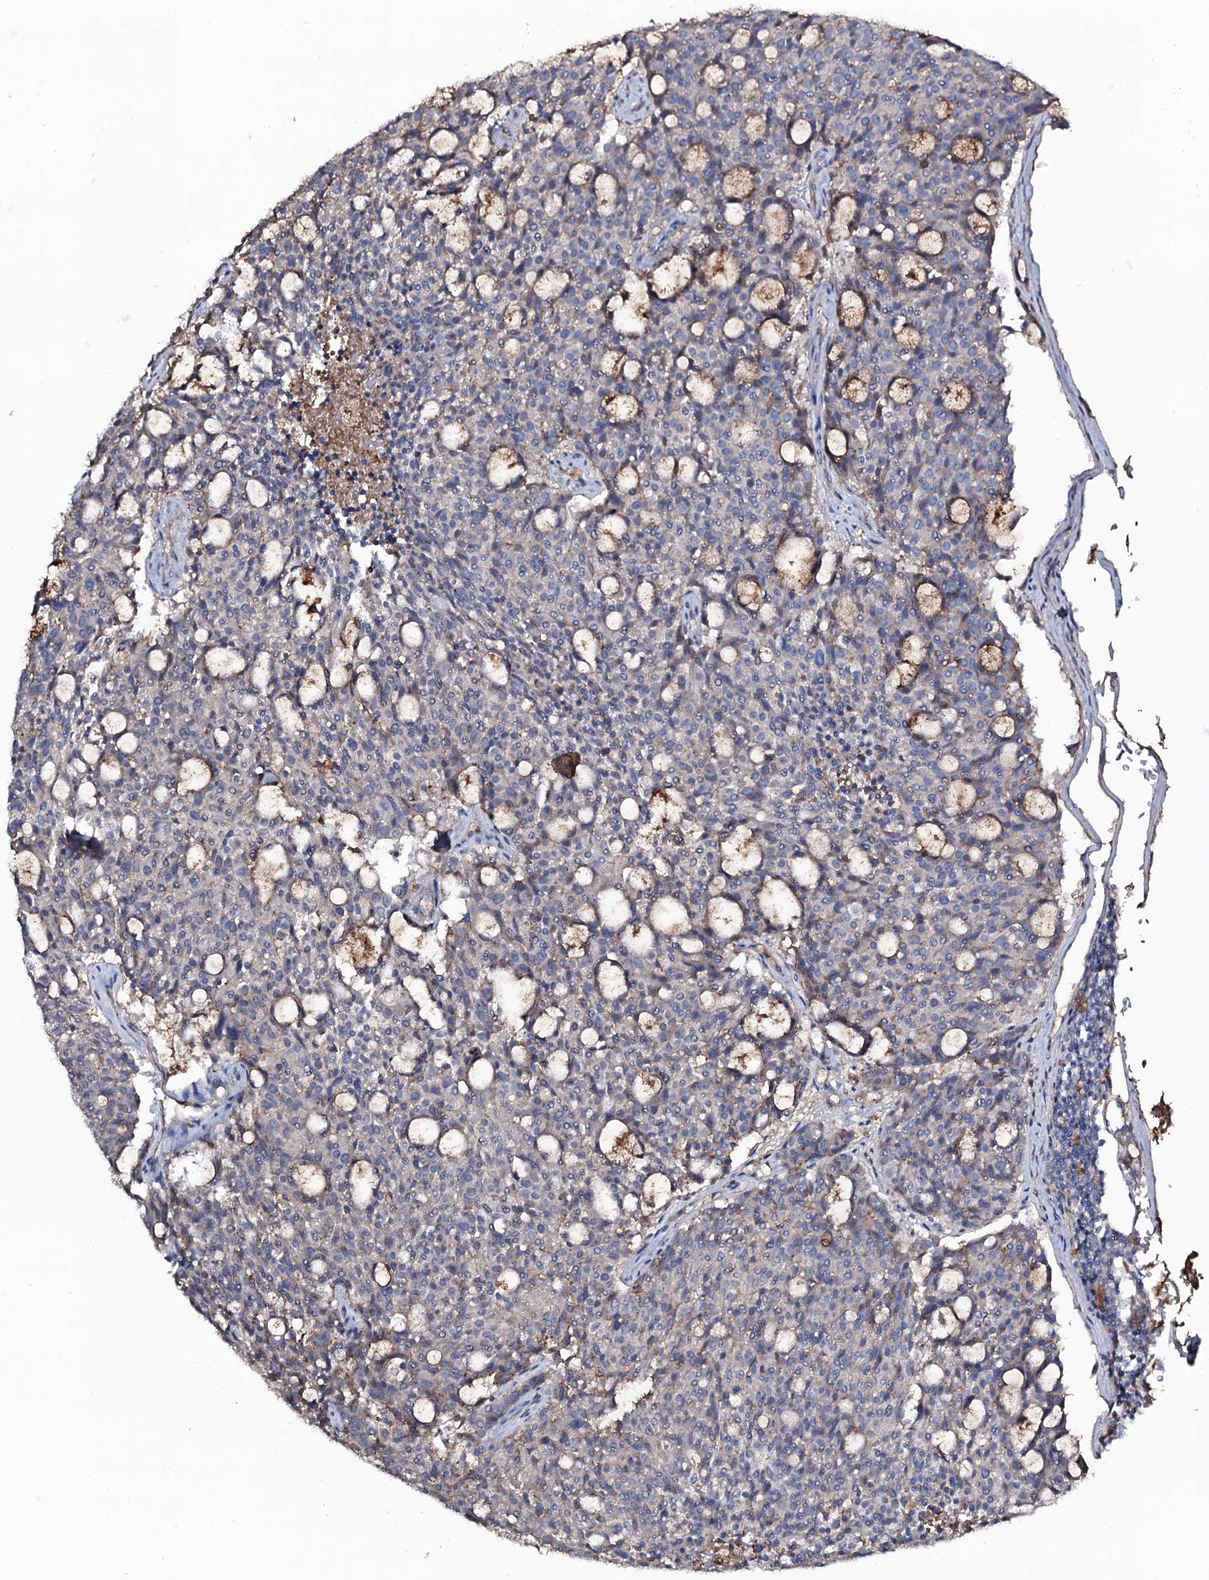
{"staining": {"intensity": "negative", "quantity": "none", "location": "none"}, "tissue": "carcinoid", "cell_type": "Tumor cells", "image_type": "cancer", "snomed": [{"axis": "morphology", "description": "Carcinoid, malignant, NOS"}, {"axis": "topography", "description": "Pancreas"}], "caption": "Immunohistochemical staining of human carcinoid reveals no significant expression in tumor cells. Nuclei are stained in blue.", "gene": "EDN1", "patient": {"sex": "female", "age": 54}}